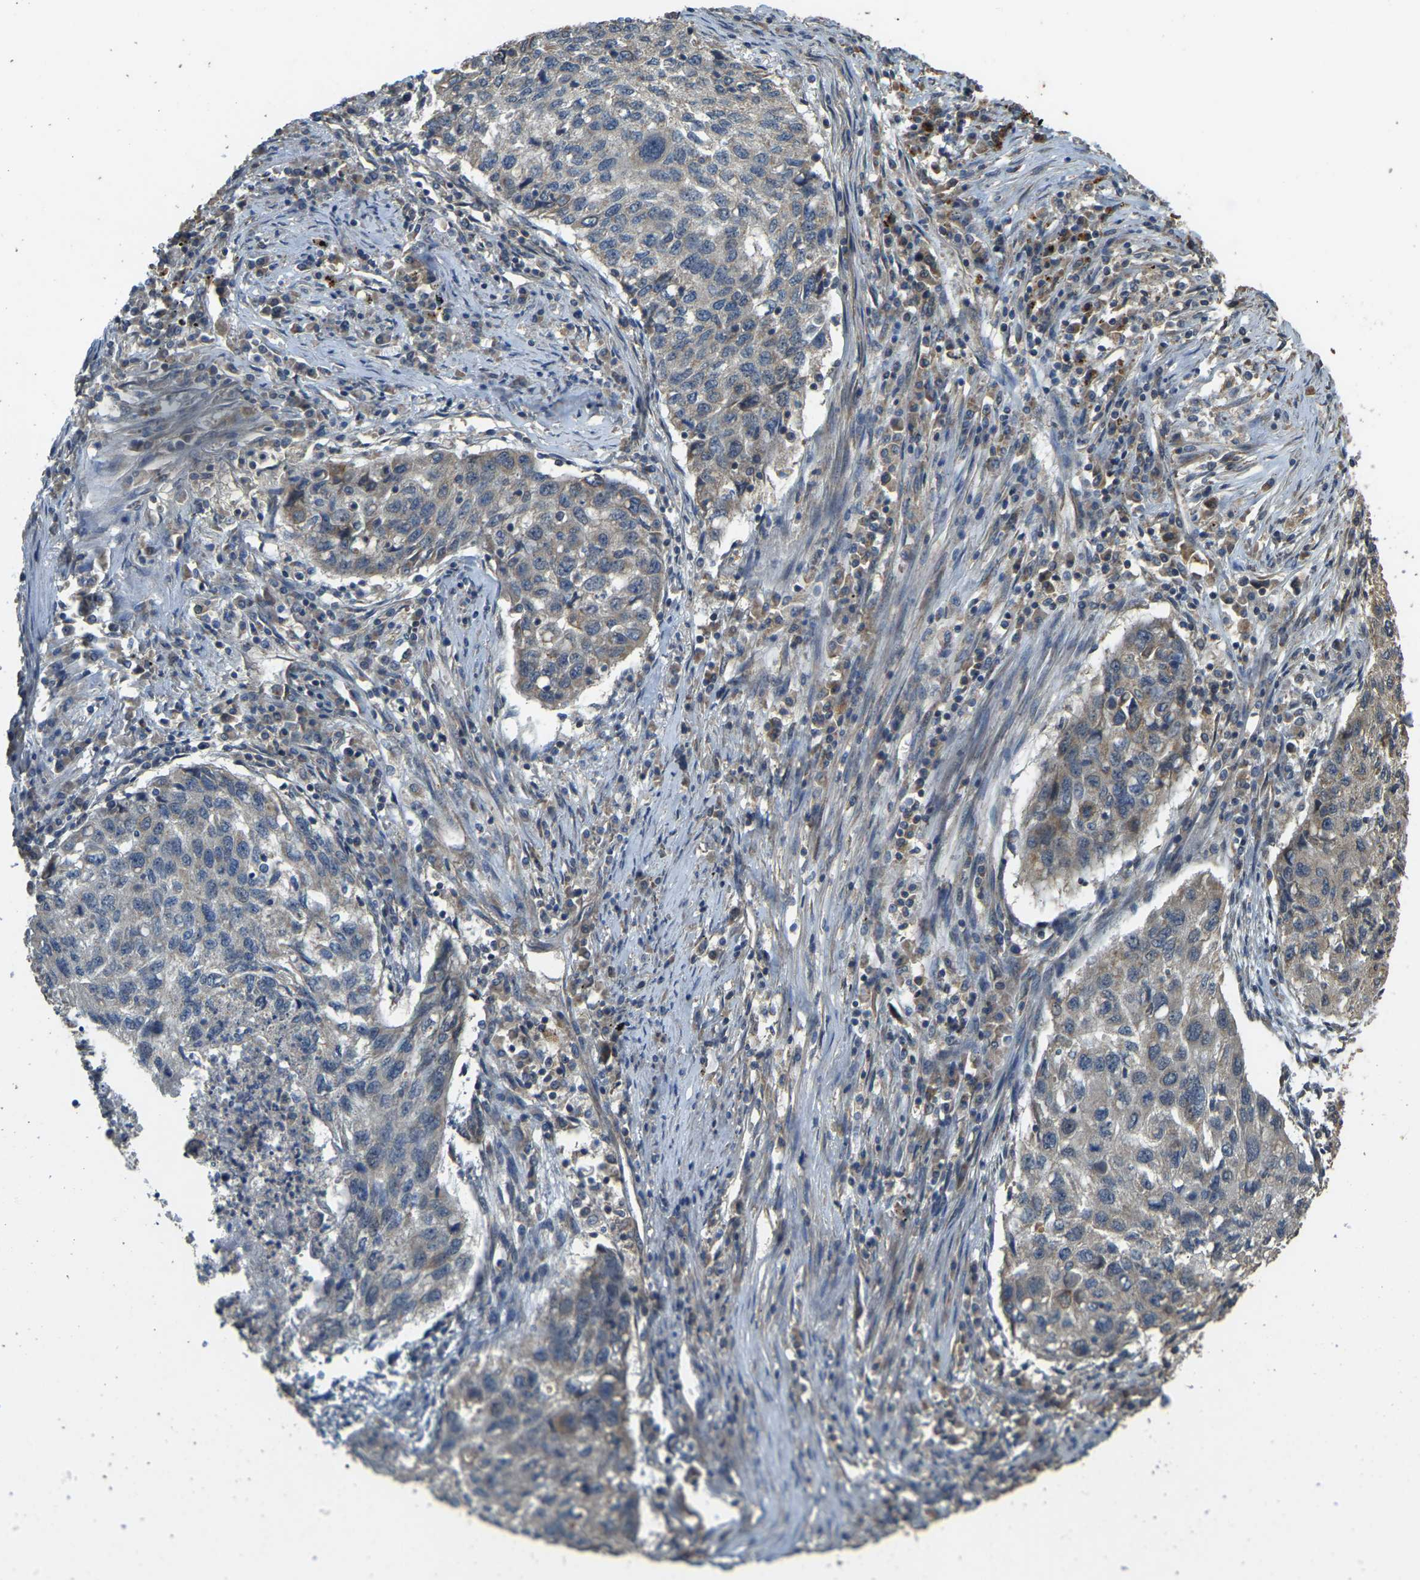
{"staining": {"intensity": "moderate", "quantity": "<25%", "location": "cytoplasmic/membranous"}, "tissue": "lung cancer", "cell_type": "Tumor cells", "image_type": "cancer", "snomed": [{"axis": "morphology", "description": "Squamous cell carcinoma, NOS"}, {"axis": "topography", "description": "Lung"}], "caption": "An image of human lung cancer stained for a protein reveals moderate cytoplasmic/membranous brown staining in tumor cells.", "gene": "GNG2", "patient": {"sex": "female", "age": 63}}